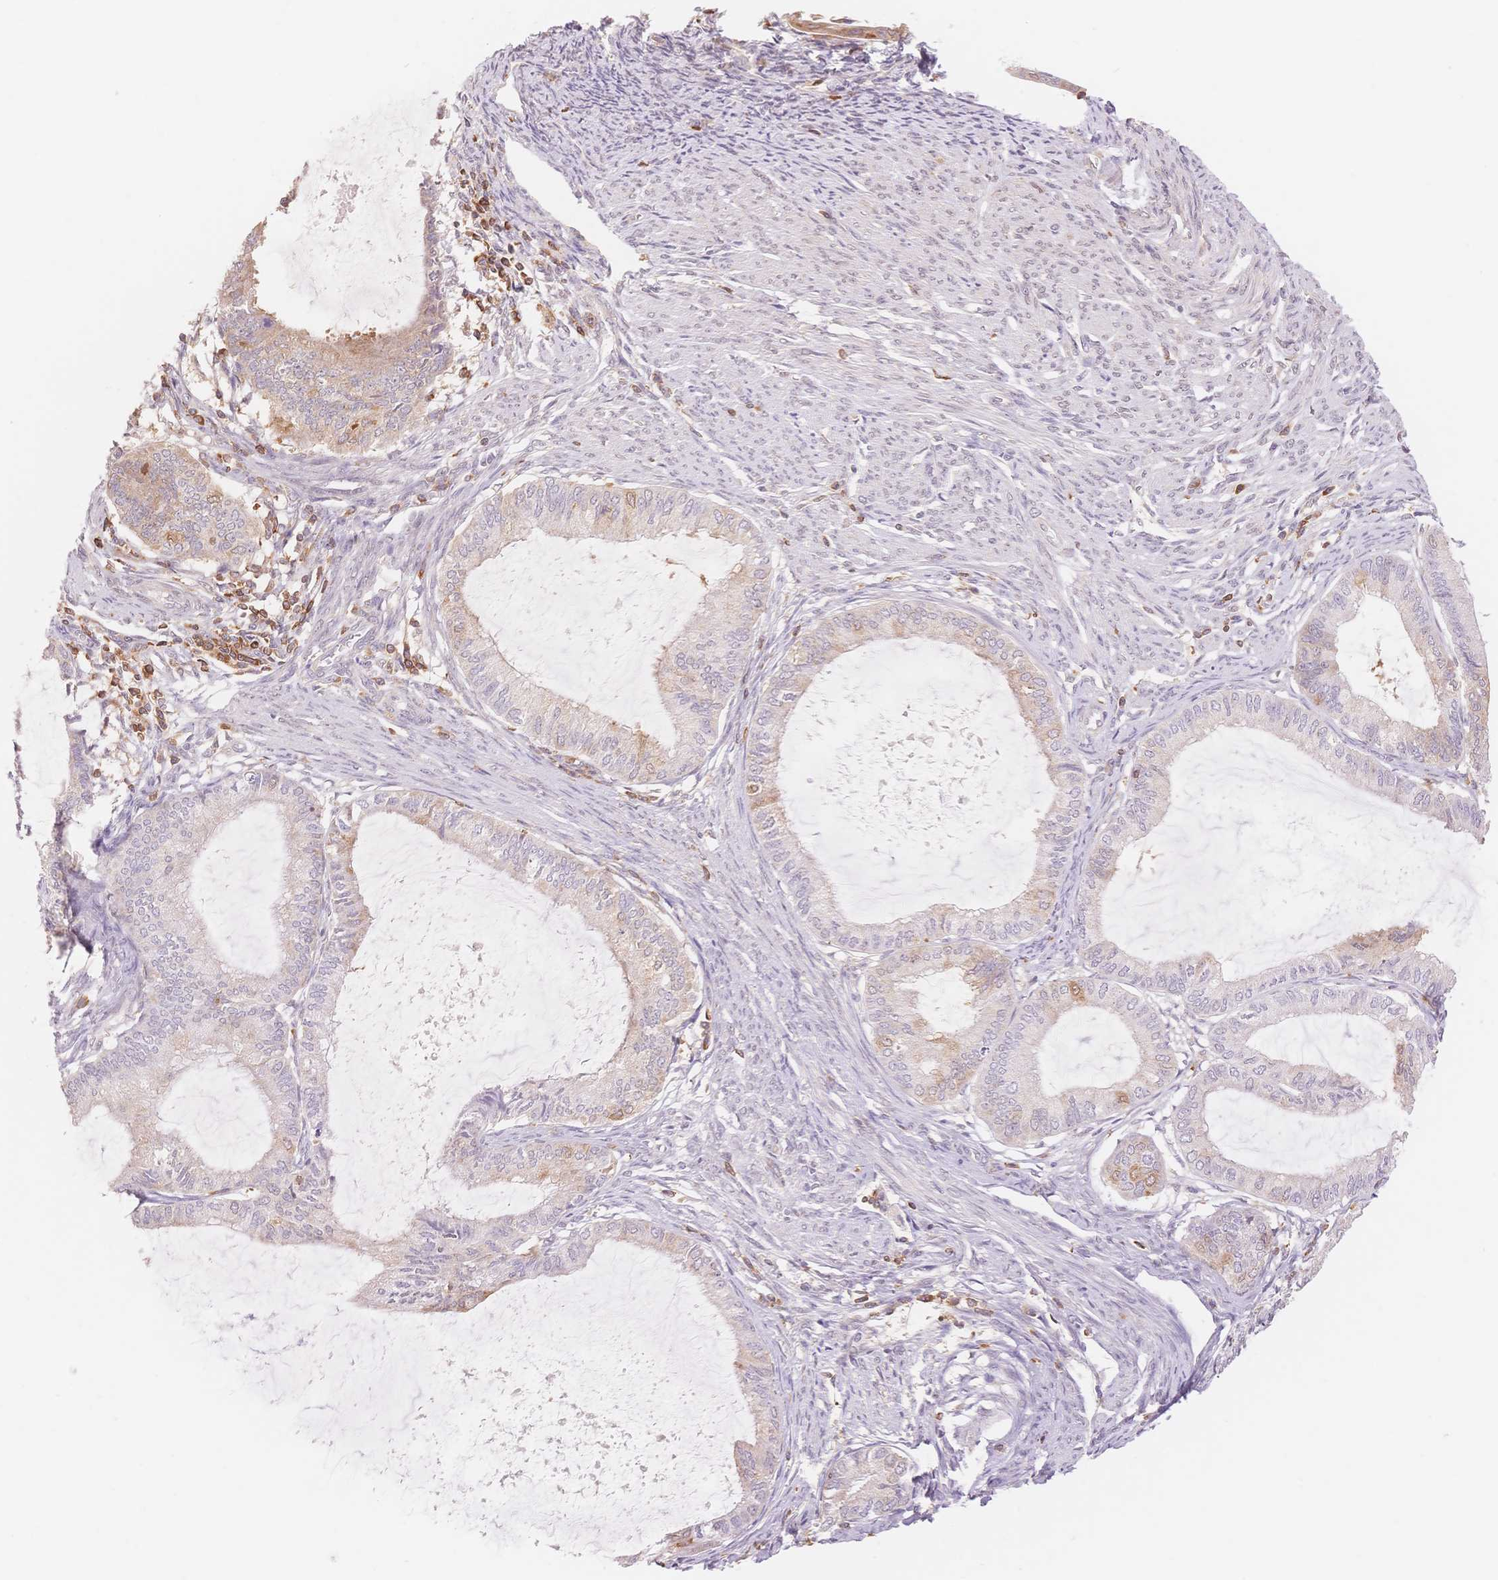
{"staining": {"intensity": "weak", "quantity": "<25%", "location": "cytoplasmic/membranous"}, "tissue": "endometrial cancer", "cell_type": "Tumor cells", "image_type": "cancer", "snomed": [{"axis": "morphology", "description": "Adenocarcinoma, NOS"}, {"axis": "topography", "description": "Endometrium"}], "caption": "High power microscopy micrograph of an IHC image of endometrial cancer, revealing no significant positivity in tumor cells. (Brightfield microscopy of DAB immunohistochemistry at high magnification).", "gene": "STK39", "patient": {"sex": "female", "age": 86}}